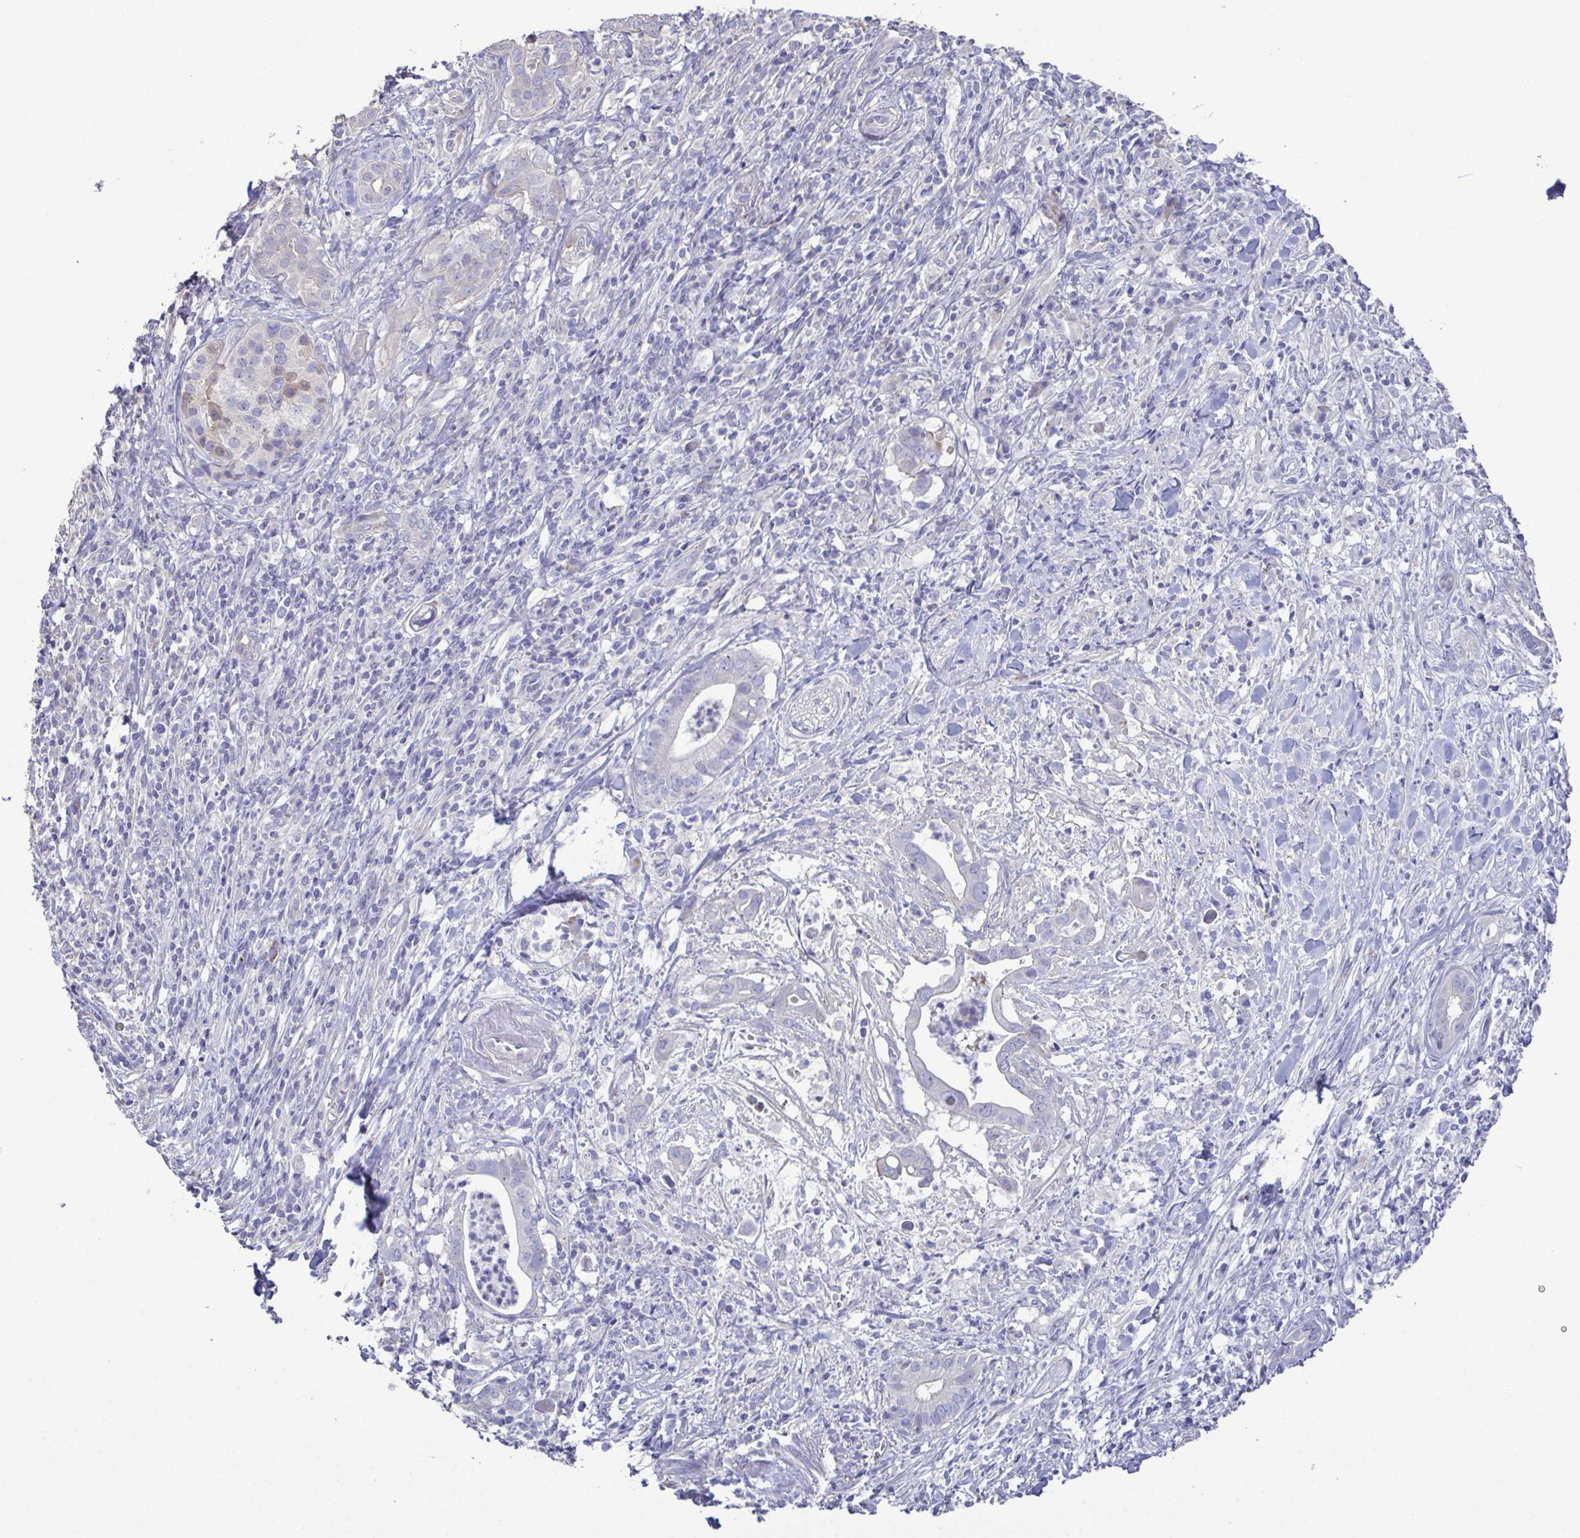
{"staining": {"intensity": "negative", "quantity": "none", "location": "none"}, "tissue": "pancreatic cancer", "cell_type": "Tumor cells", "image_type": "cancer", "snomed": [{"axis": "morphology", "description": "Adenocarcinoma, NOS"}, {"axis": "topography", "description": "Pancreas"}], "caption": "Micrograph shows no significant protein positivity in tumor cells of pancreatic adenocarcinoma.", "gene": "GLDC", "patient": {"sex": "male", "age": 61}}